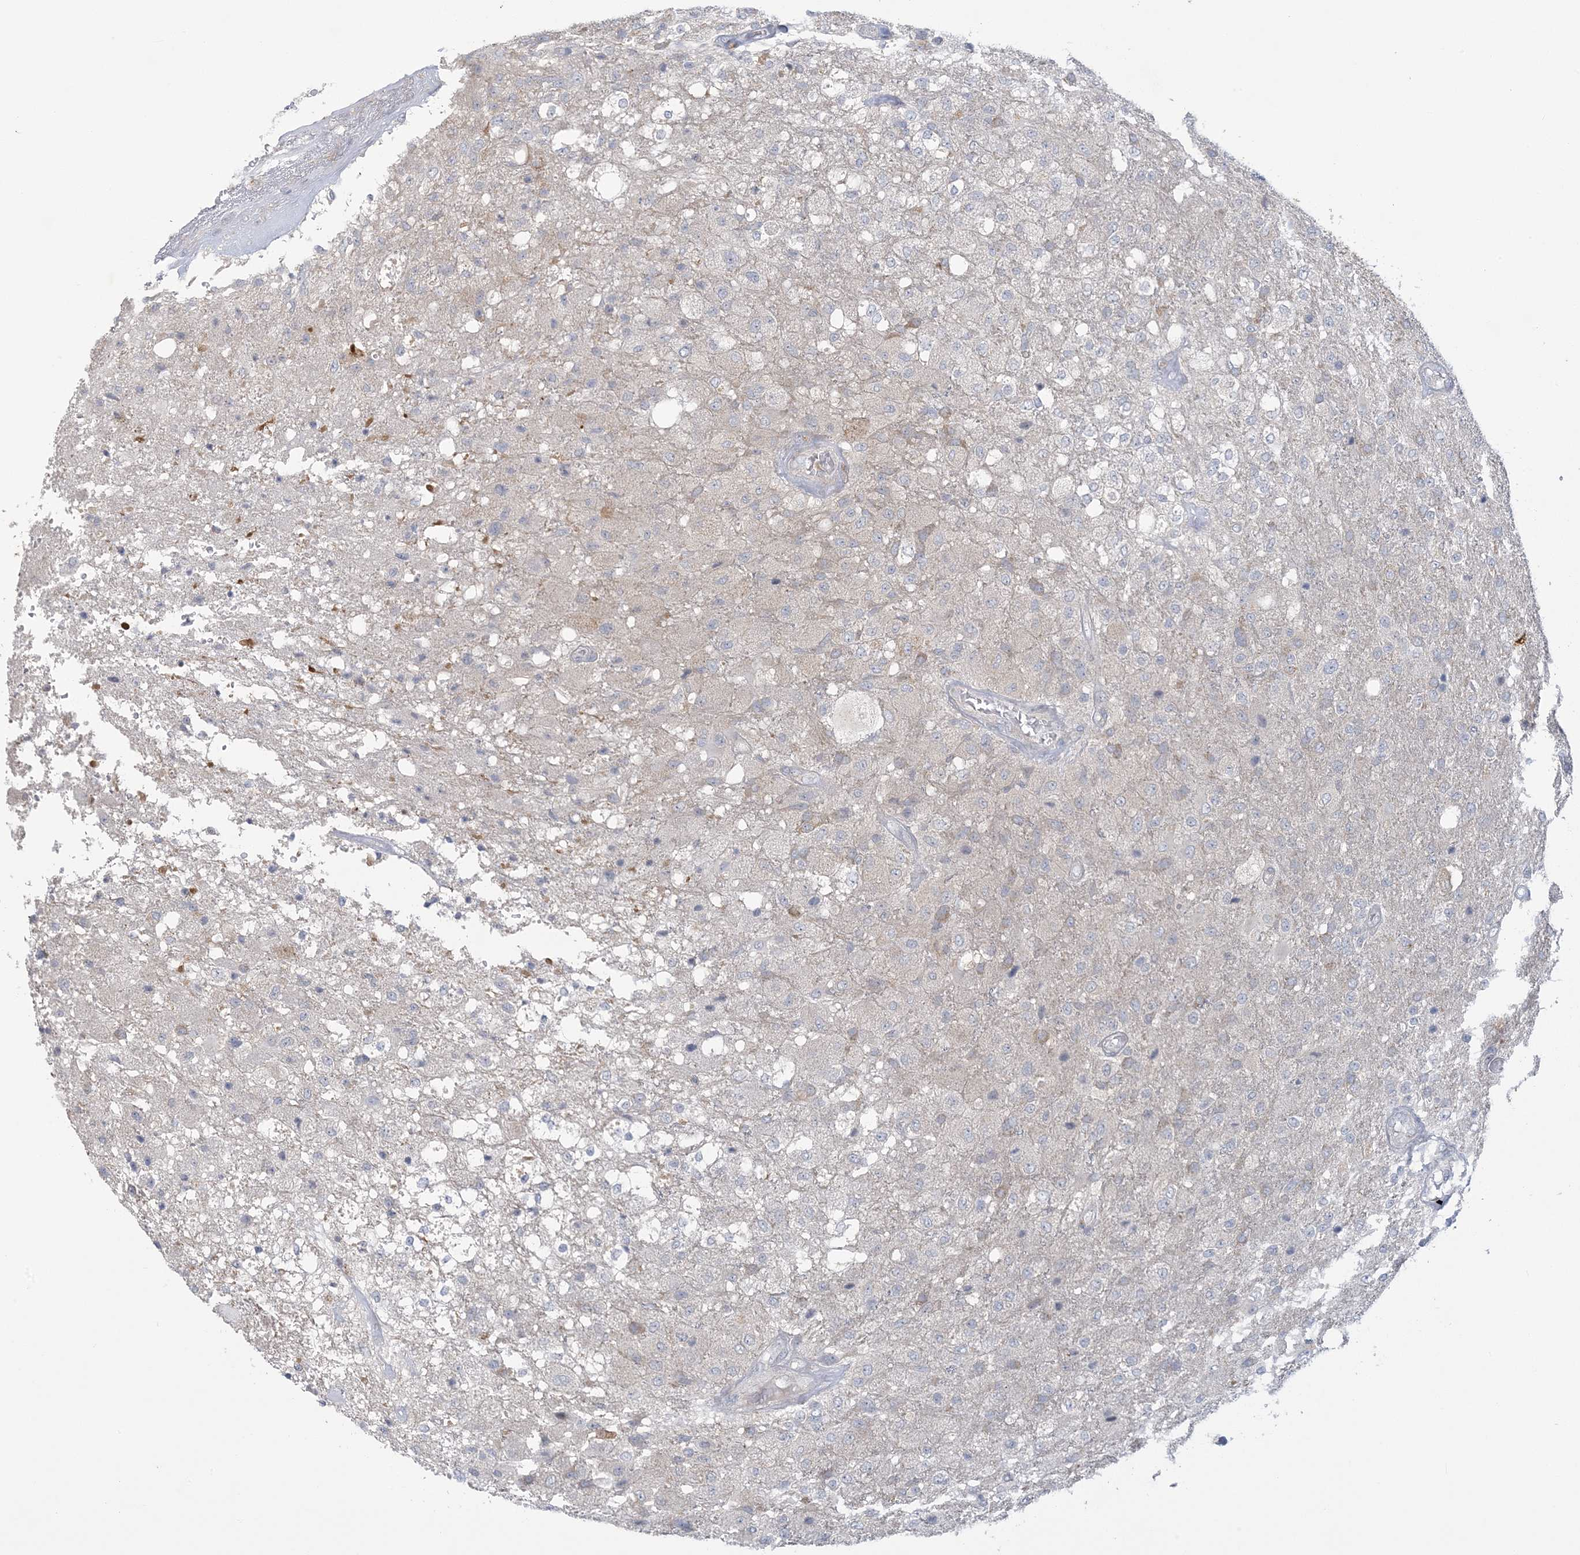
{"staining": {"intensity": "negative", "quantity": "none", "location": "none"}, "tissue": "glioma", "cell_type": "Tumor cells", "image_type": "cancer", "snomed": [{"axis": "morphology", "description": "Normal tissue, NOS"}, {"axis": "morphology", "description": "Glioma, malignant, High grade"}, {"axis": "topography", "description": "Cerebral cortex"}], "caption": "Human glioma stained for a protein using immunohistochemistry shows no staining in tumor cells.", "gene": "KIF3A", "patient": {"sex": "male", "age": 77}}